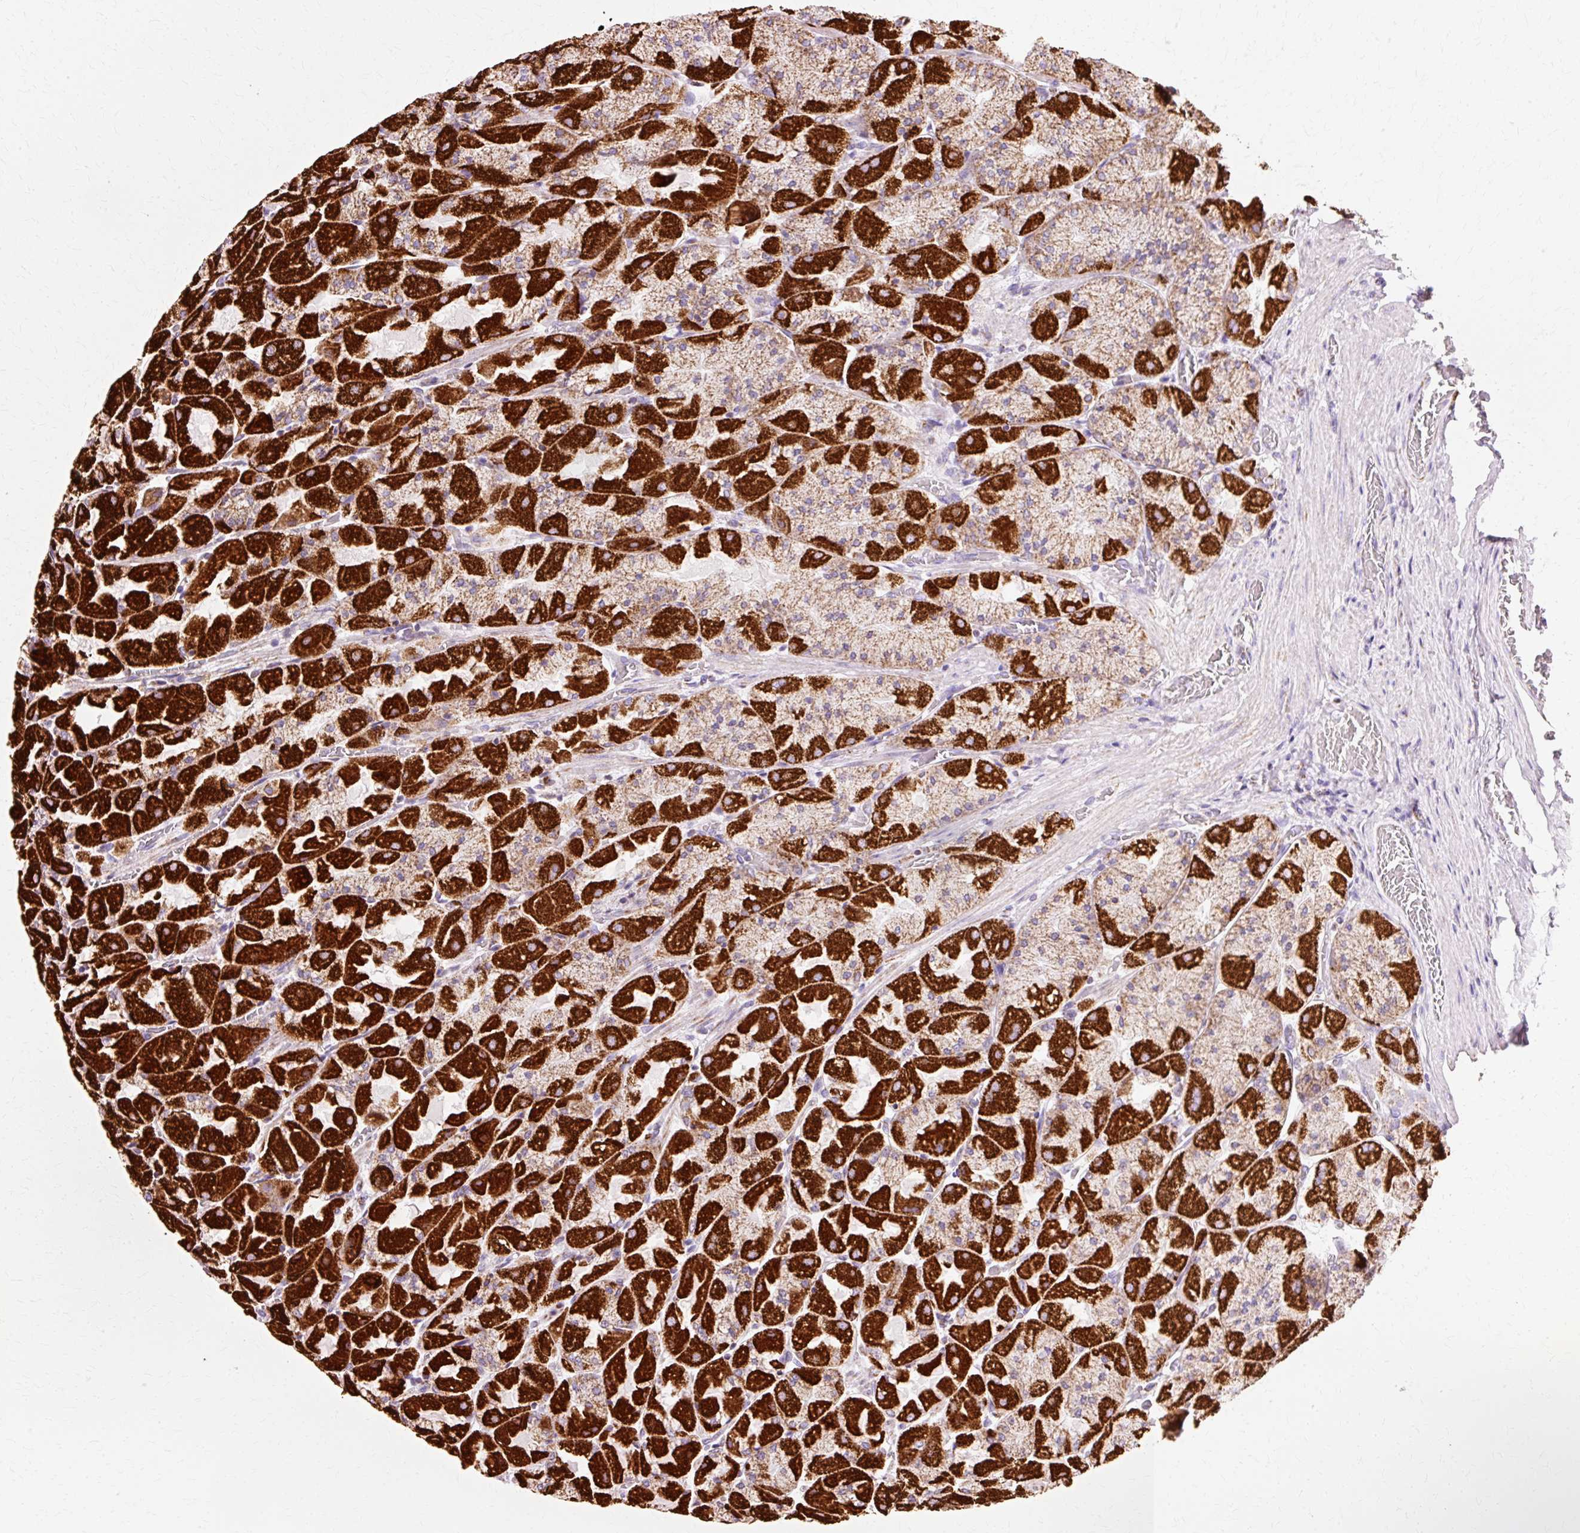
{"staining": {"intensity": "strong", "quantity": "25%-75%", "location": "cytoplasmic/membranous"}, "tissue": "stomach", "cell_type": "Glandular cells", "image_type": "normal", "snomed": [{"axis": "morphology", "description": "Normal tissue, NOS"}, {"axis": "topography", "description": "Stomach"}], "caption": "Immunohistochemistry (DAB) staining of normal human stomach reveals strong cytoplasmic/membranous protein positivity in about 25%-75% of glandular cells. The protein of interest is stained brown, and the nuclei are stained in blue (DAB IHC with brightfield microscopy, high magnification).", "gene": "ATP5PO", "patient": {"sex": "female", "age": 61}}